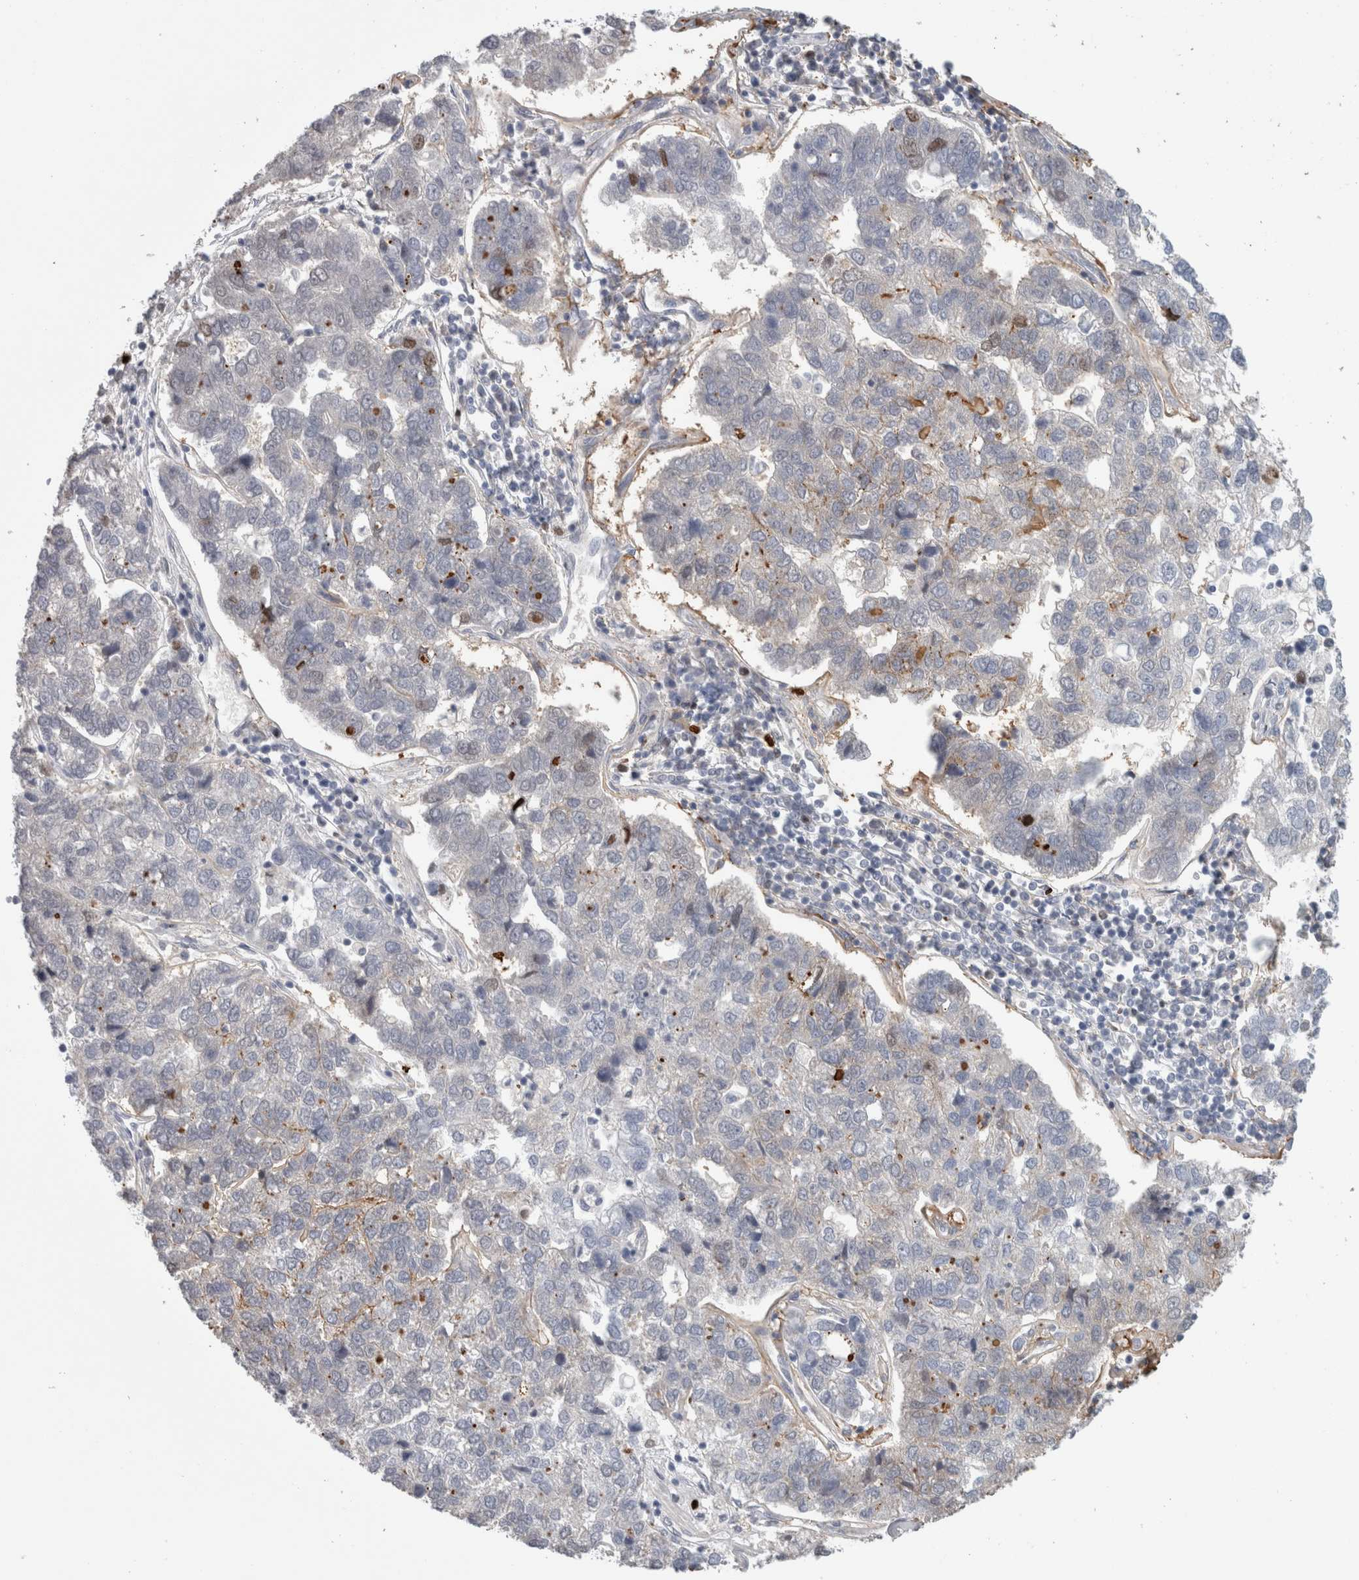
{"staining": {"intensity": "negative", "quantity": "none", "location": "none"}, "tissue": "pancreatic cancer", "cell_type": "Tumor cells", "image_type": "cancer", "snomed": [{"axis": "morphology", "description": "Adenocarcinoma, NOS"}, {"axis": "topography", "description": "Pancreas"}], "caption": "There is no significant positivity in tumor cells of adenocarcinoma (pancreatic).", "gene": "TCAP", "patient": {"sex": "female", "age": 61}}